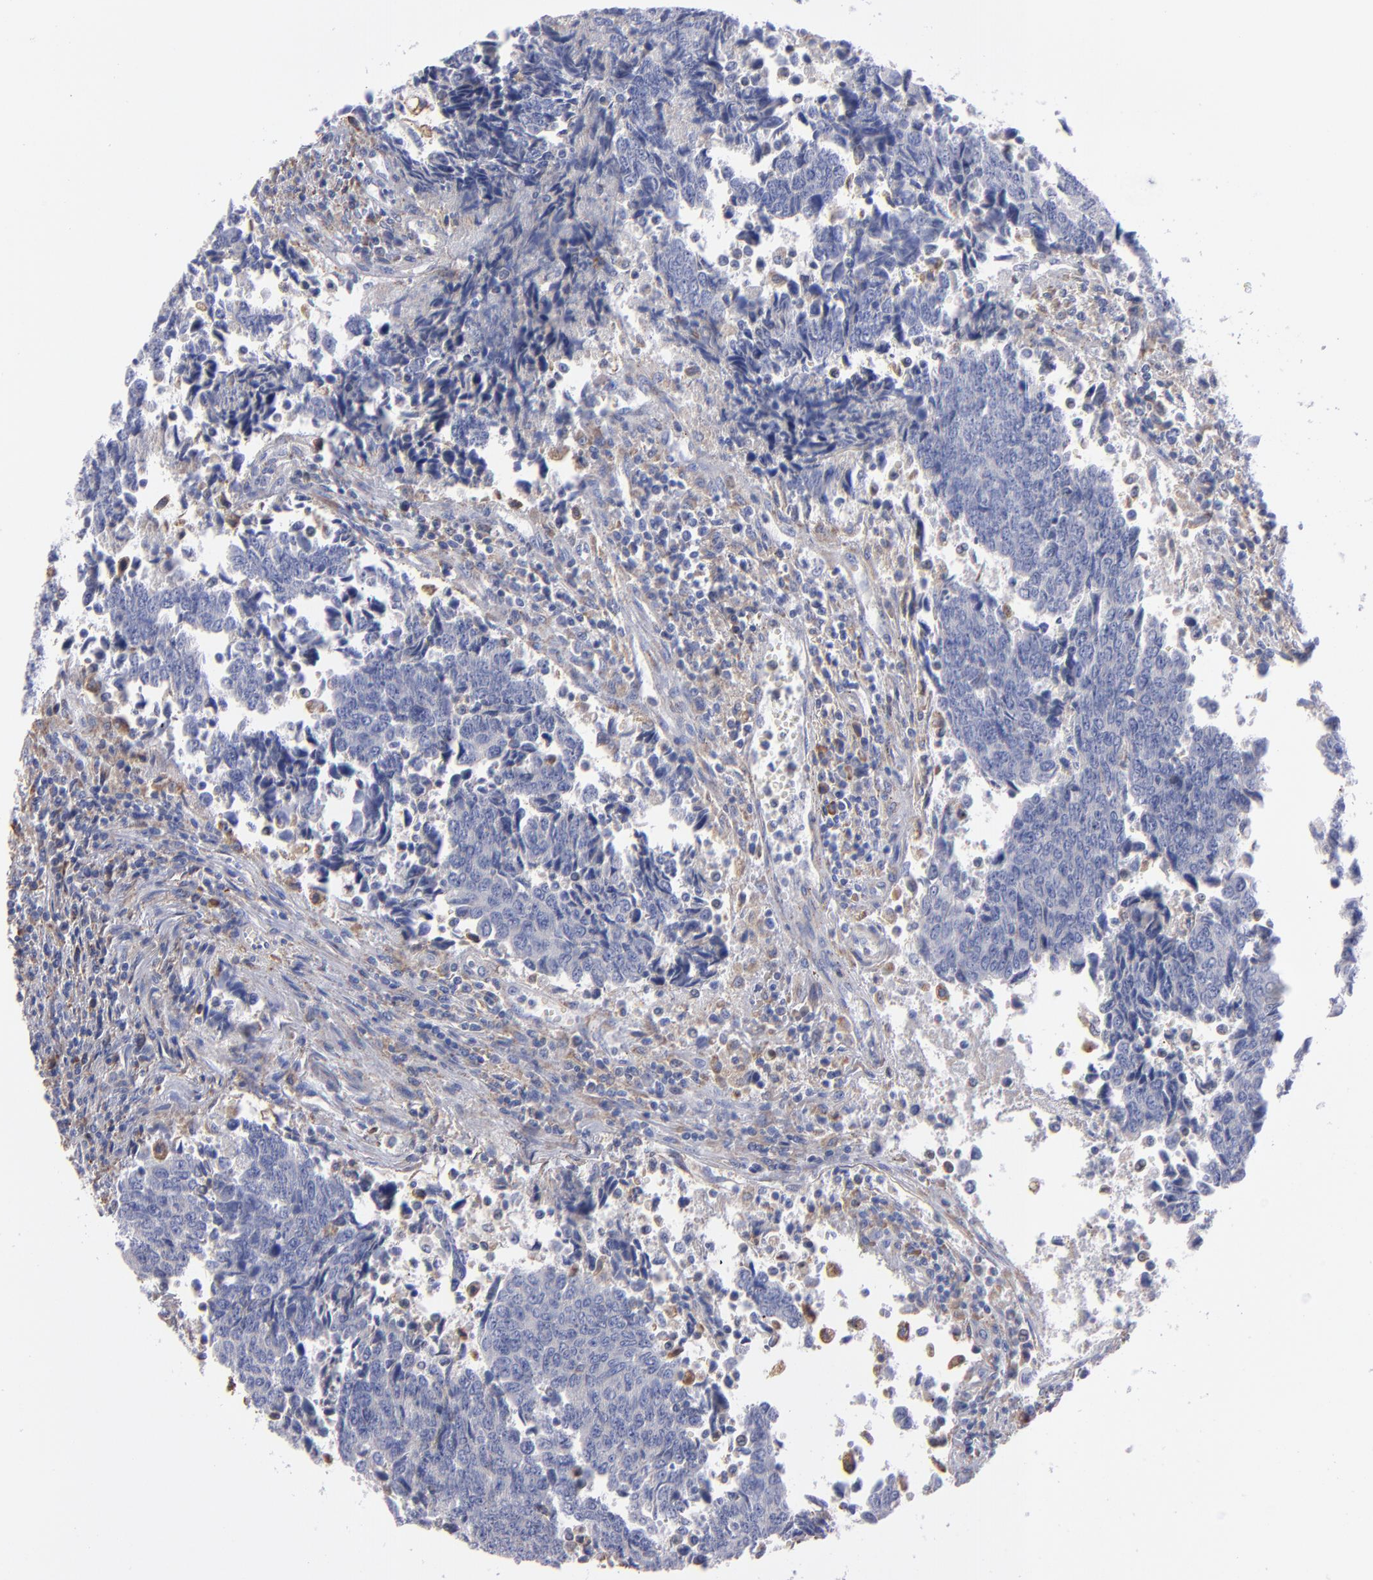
{"staining": {"intensity": "negative", "quantity": "none", "location": "none"}, "tissue": "urothelial cancer", "cell_type": "Tumor cells", "image_type": "cancer", "snomed": [{"axis": "morphology", "description": "Urothelial carcinoma, High grade"}, {"axis": "topography", "description": "Urinary bladder"}], "caption": "This is an immunohistochemistry photomicrograph of urothelial cancer. There is no positivity in tumor cells.", "gene": "MFGE8", "patient": {"sex": "male", "age": 86}}